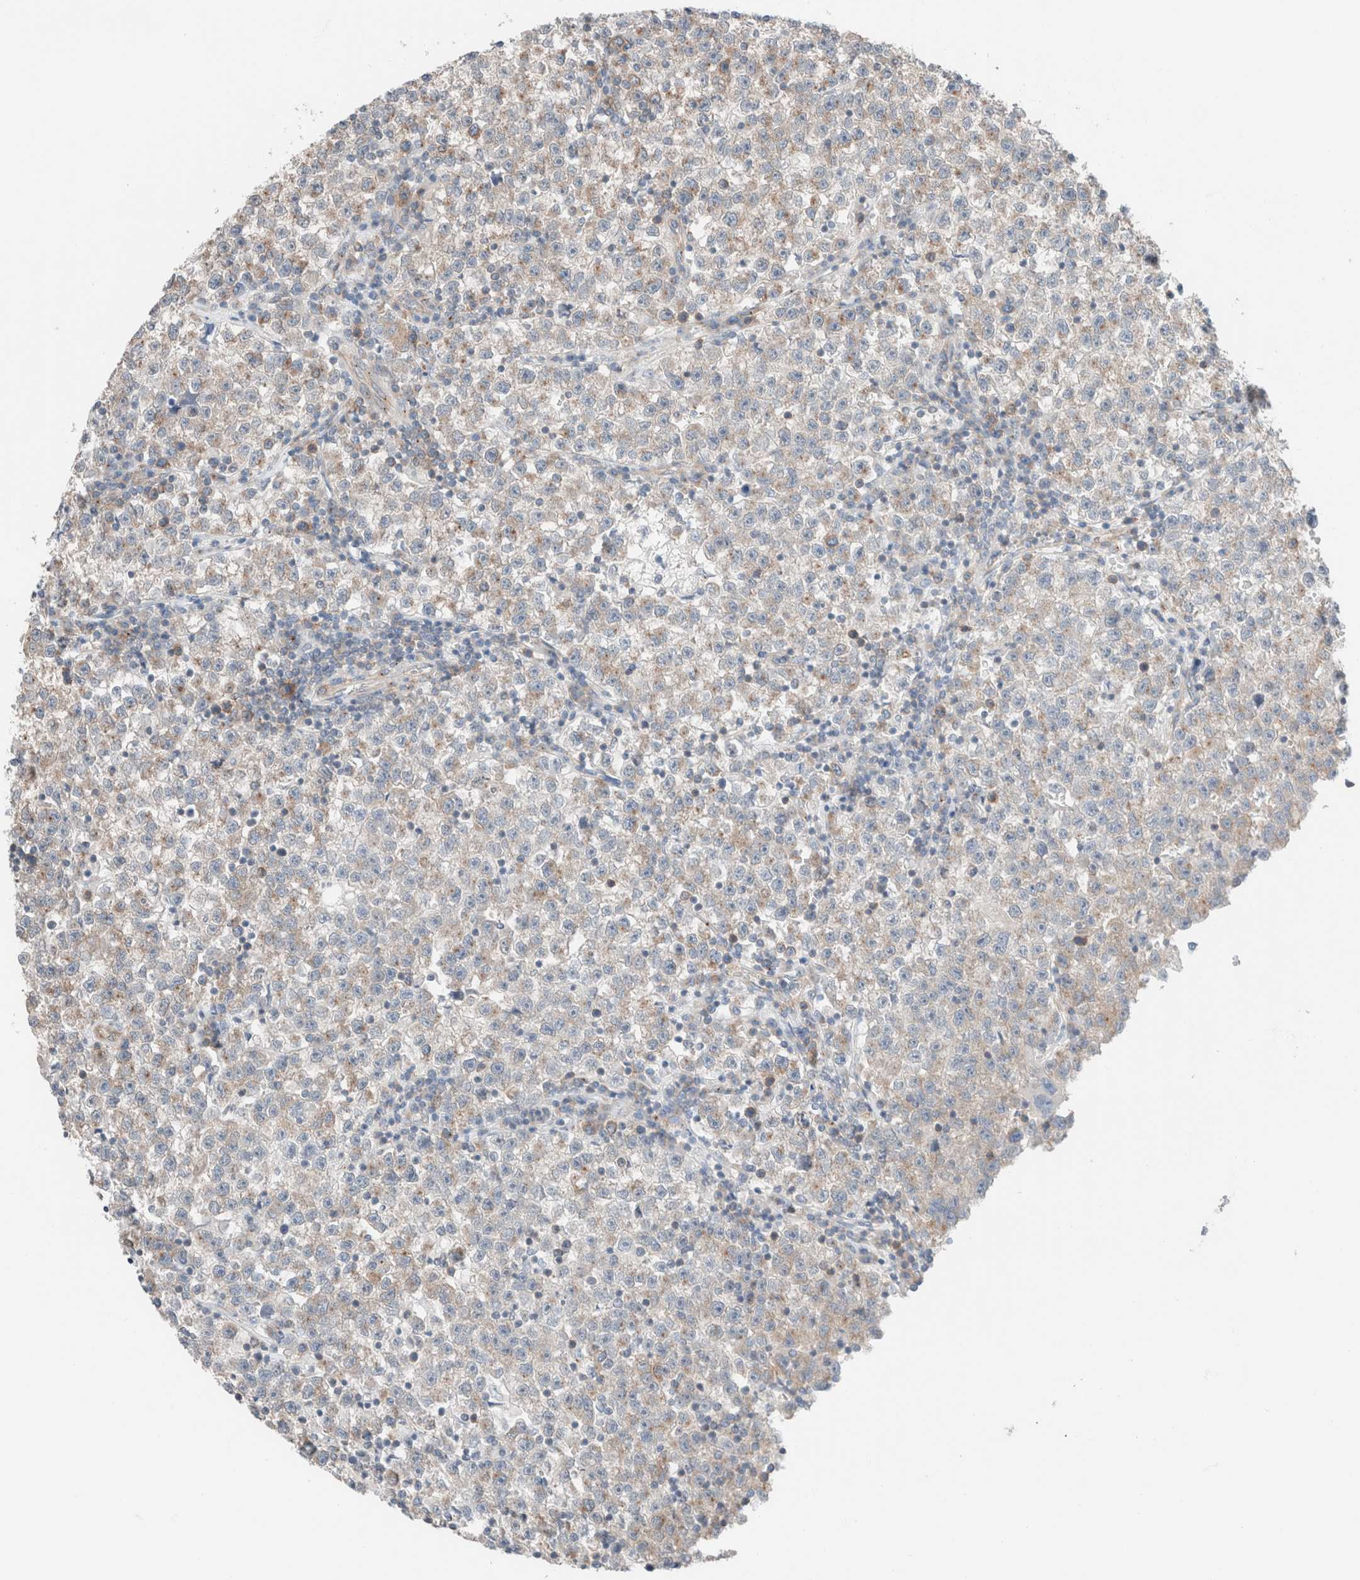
{"staining": {"intensity": "weak", "quantity": ">75%", "location": "cytoplasmic/membranous"}, "tissue": "testis cancer", "cell_type": "Tumor cells", "image_type": "cancer", "snomed": [{"axis": "morphology", "description": "Seminoma, NOS"}, {"axis": "topography", "description": "Testis"}], "caption": "The photomicrograph shows staining of testis cancer, revealing weak cytoplasmic/membranous protein expression (brown color) within tumor cells.", "gene": "CASC3", "patient": {"sex": "male", "age": 22}}